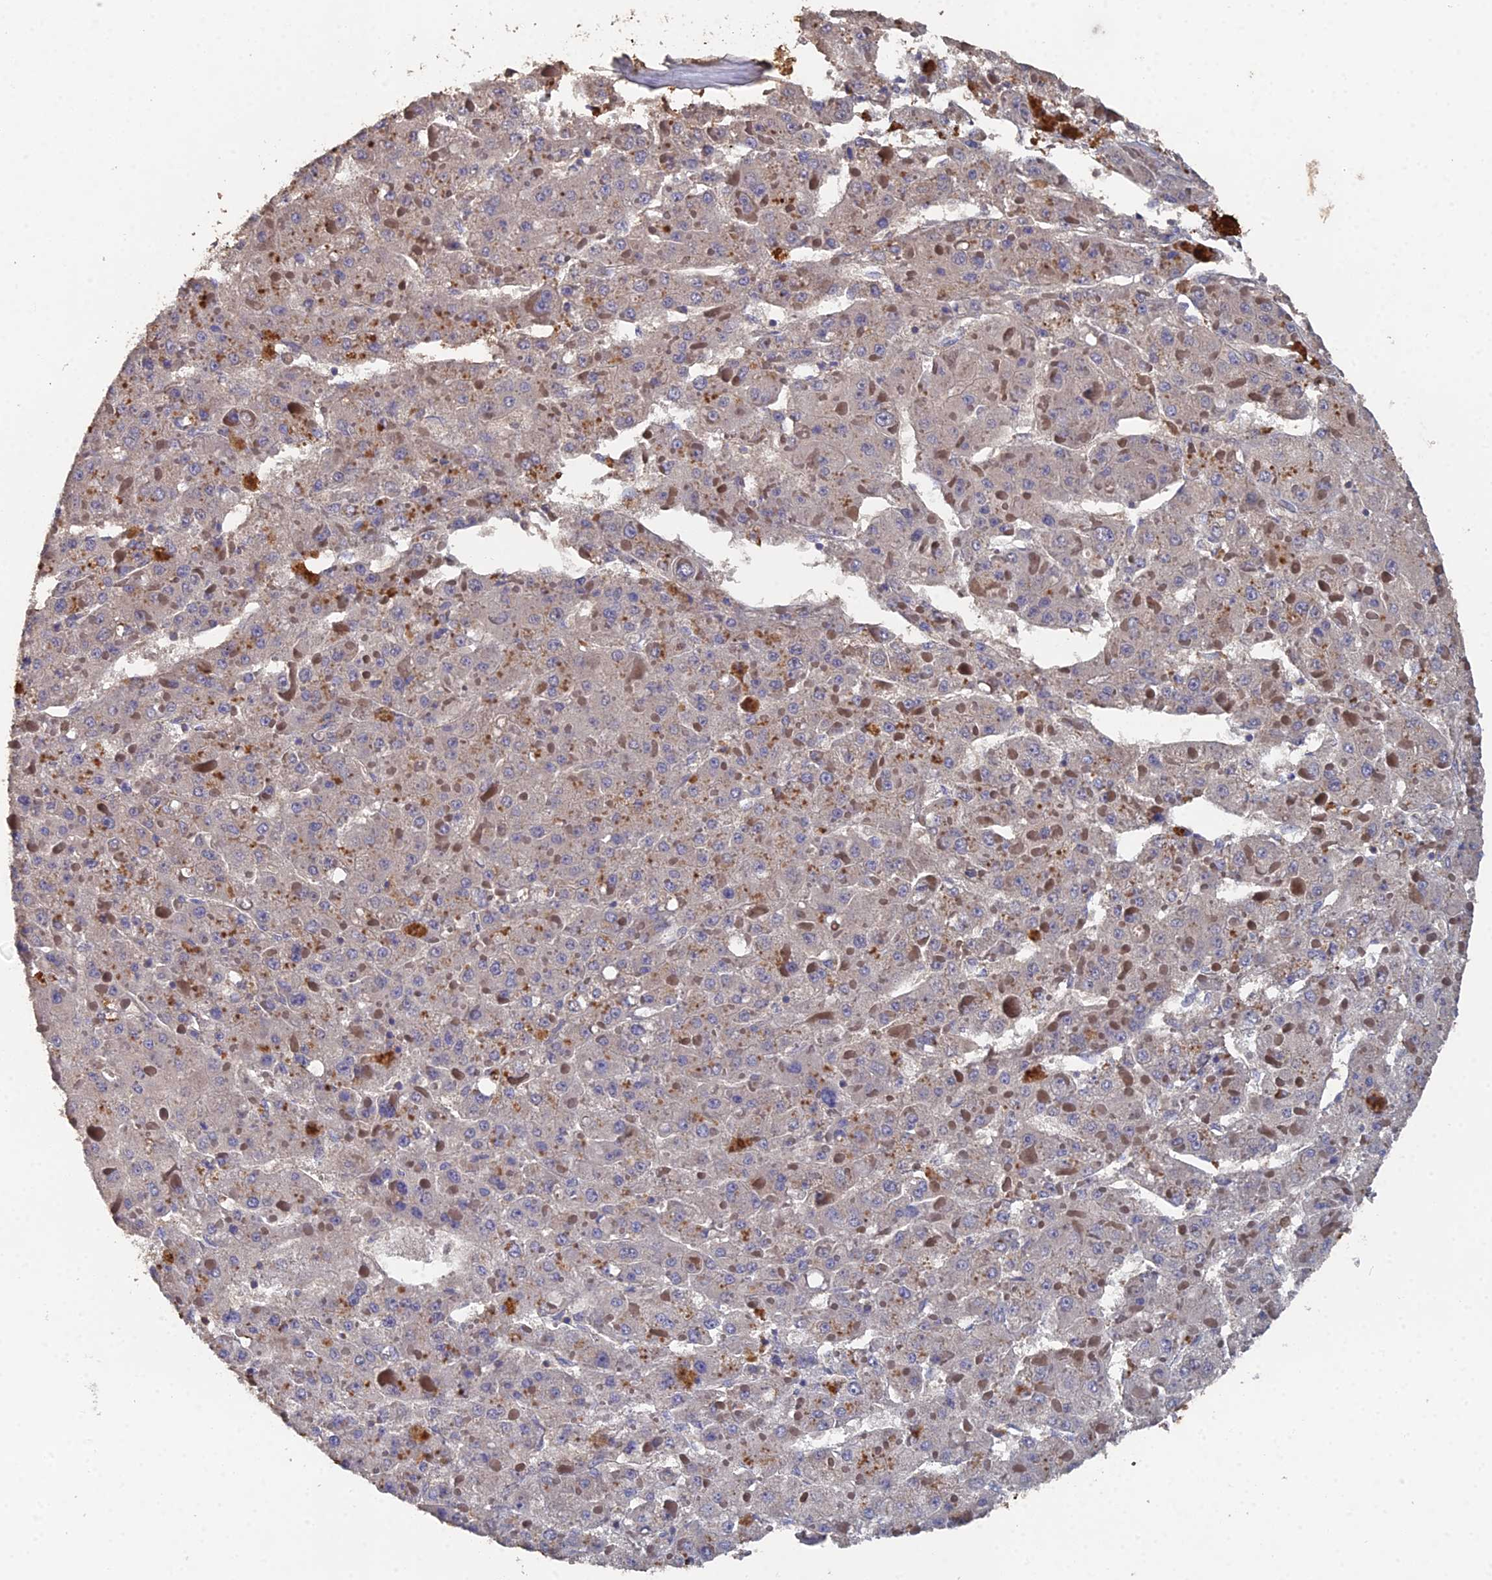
{"staining": {"intensity": "weak", "quantity": "25%-75%", "location": "cytoplasmic/membranous"}, "tissue": "liver cancer", "cell_type": "Tumor cells", "image_type": "cancer", "snomed": [{"axis": "morphology", "description": "Carcinoma, Hepatocellular, NOS"}, {"axis": "topography", "description": "Liver"}], "caption": "An IHC micrograph of neoplastic tissue is shown. Protein staining in brown highlights weak cytoplasmic/membranous positivity in liver cancer (hepatocellular carcinoma) within tumor cells.", "gene": "SPANXN4", "patient": {"sex": "female", "age": 73}}